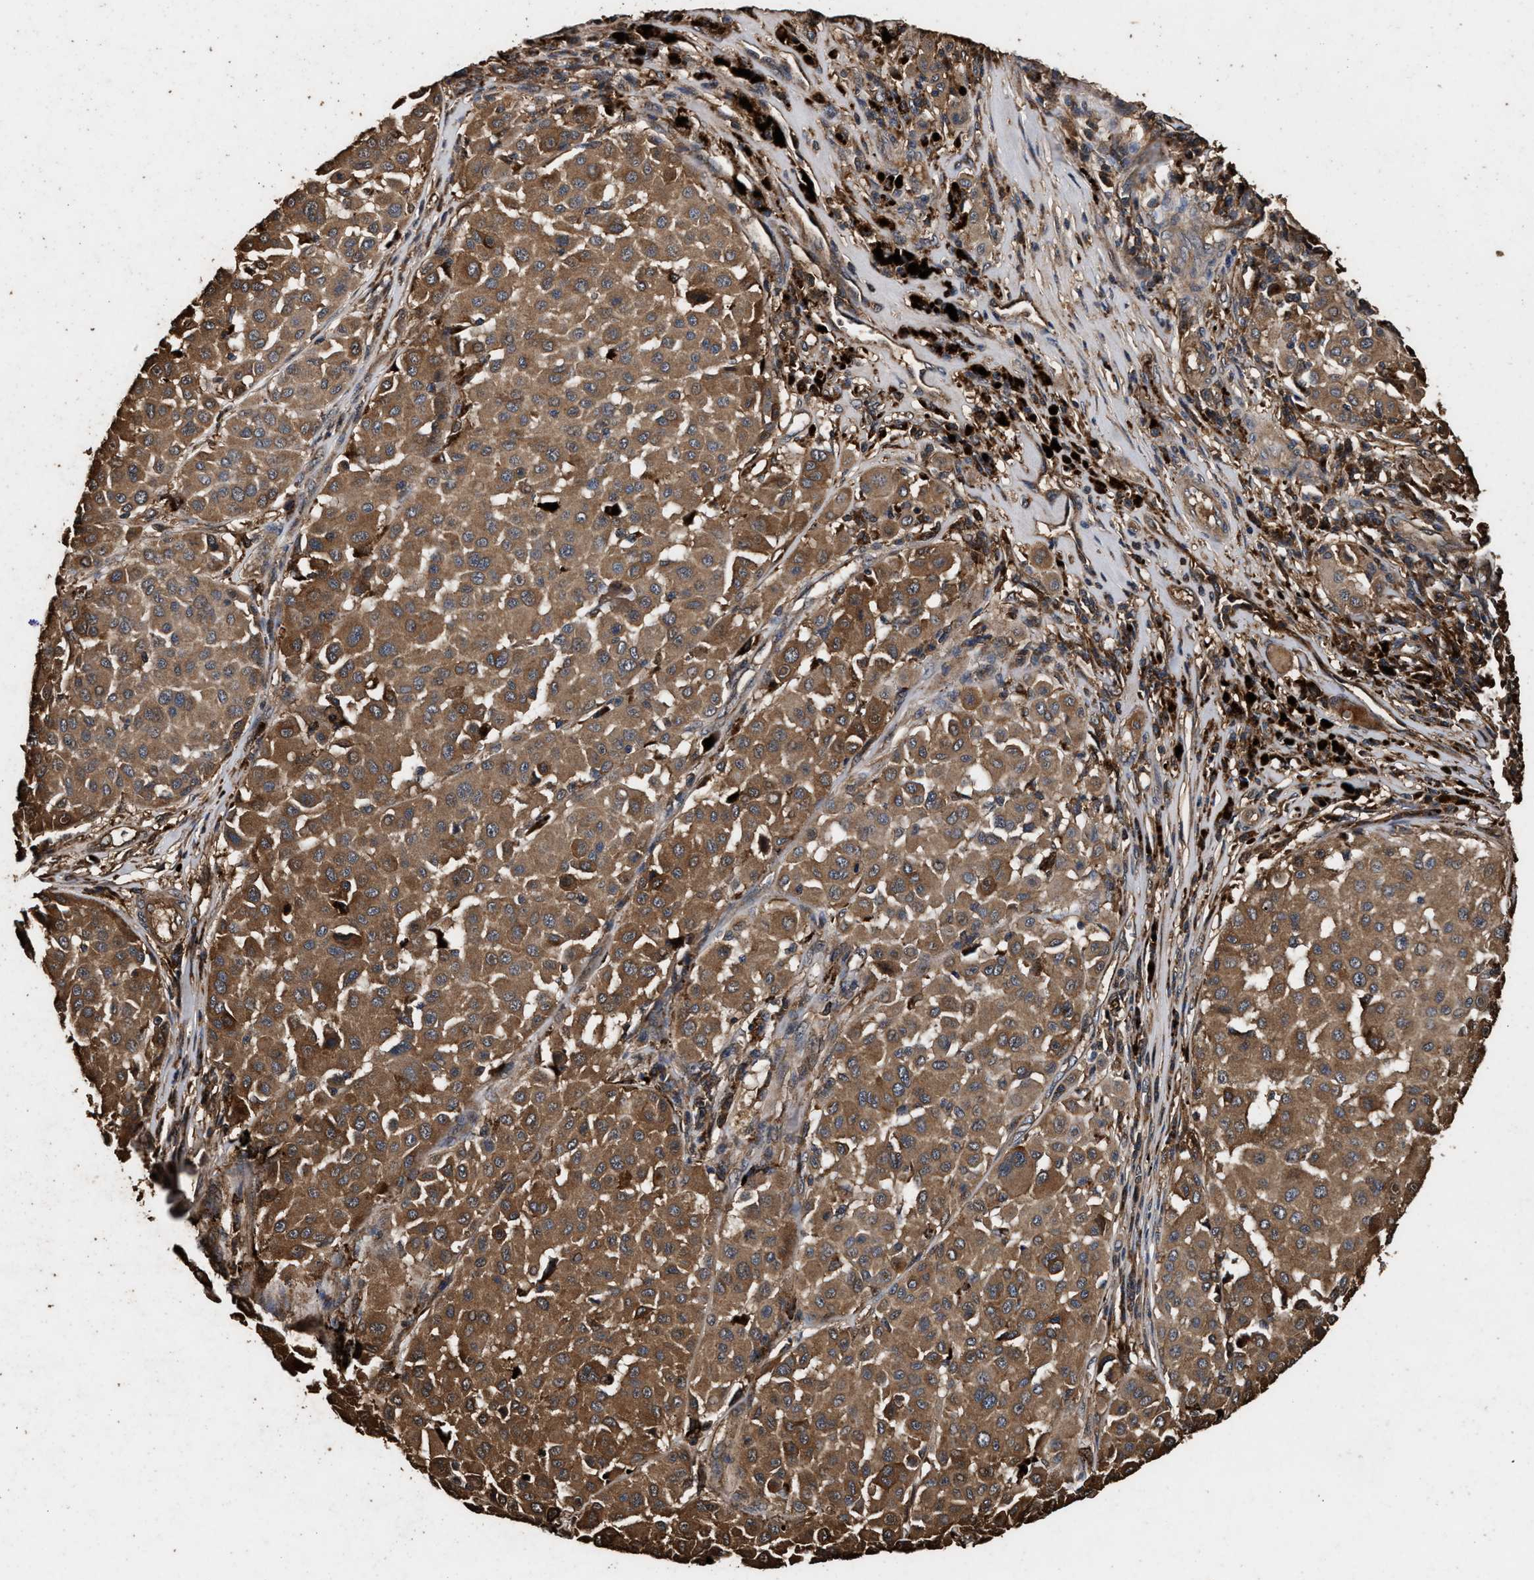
{"staining": {"intensity": "moderate", "quantity": ">75%", "location": "cytoplasmic/membranous"}, "tissue": "melanoma", "cell_type": "Tumor cells", "image_type": "cancer", "snomed": [{"axis": "morphology", "description": "Malignant melanoma, Metastatic site"}, {"axis": "topography", "description": "Soft tissue"}], "caption": "Protein staining demonstrates moderate cytoplasmic/membranous staining in approximately >75% of tumor cells in malignant melanoma (metastatic site).", "gene": "KYAT1", "patient": {"sex": "male", "age": 41}}